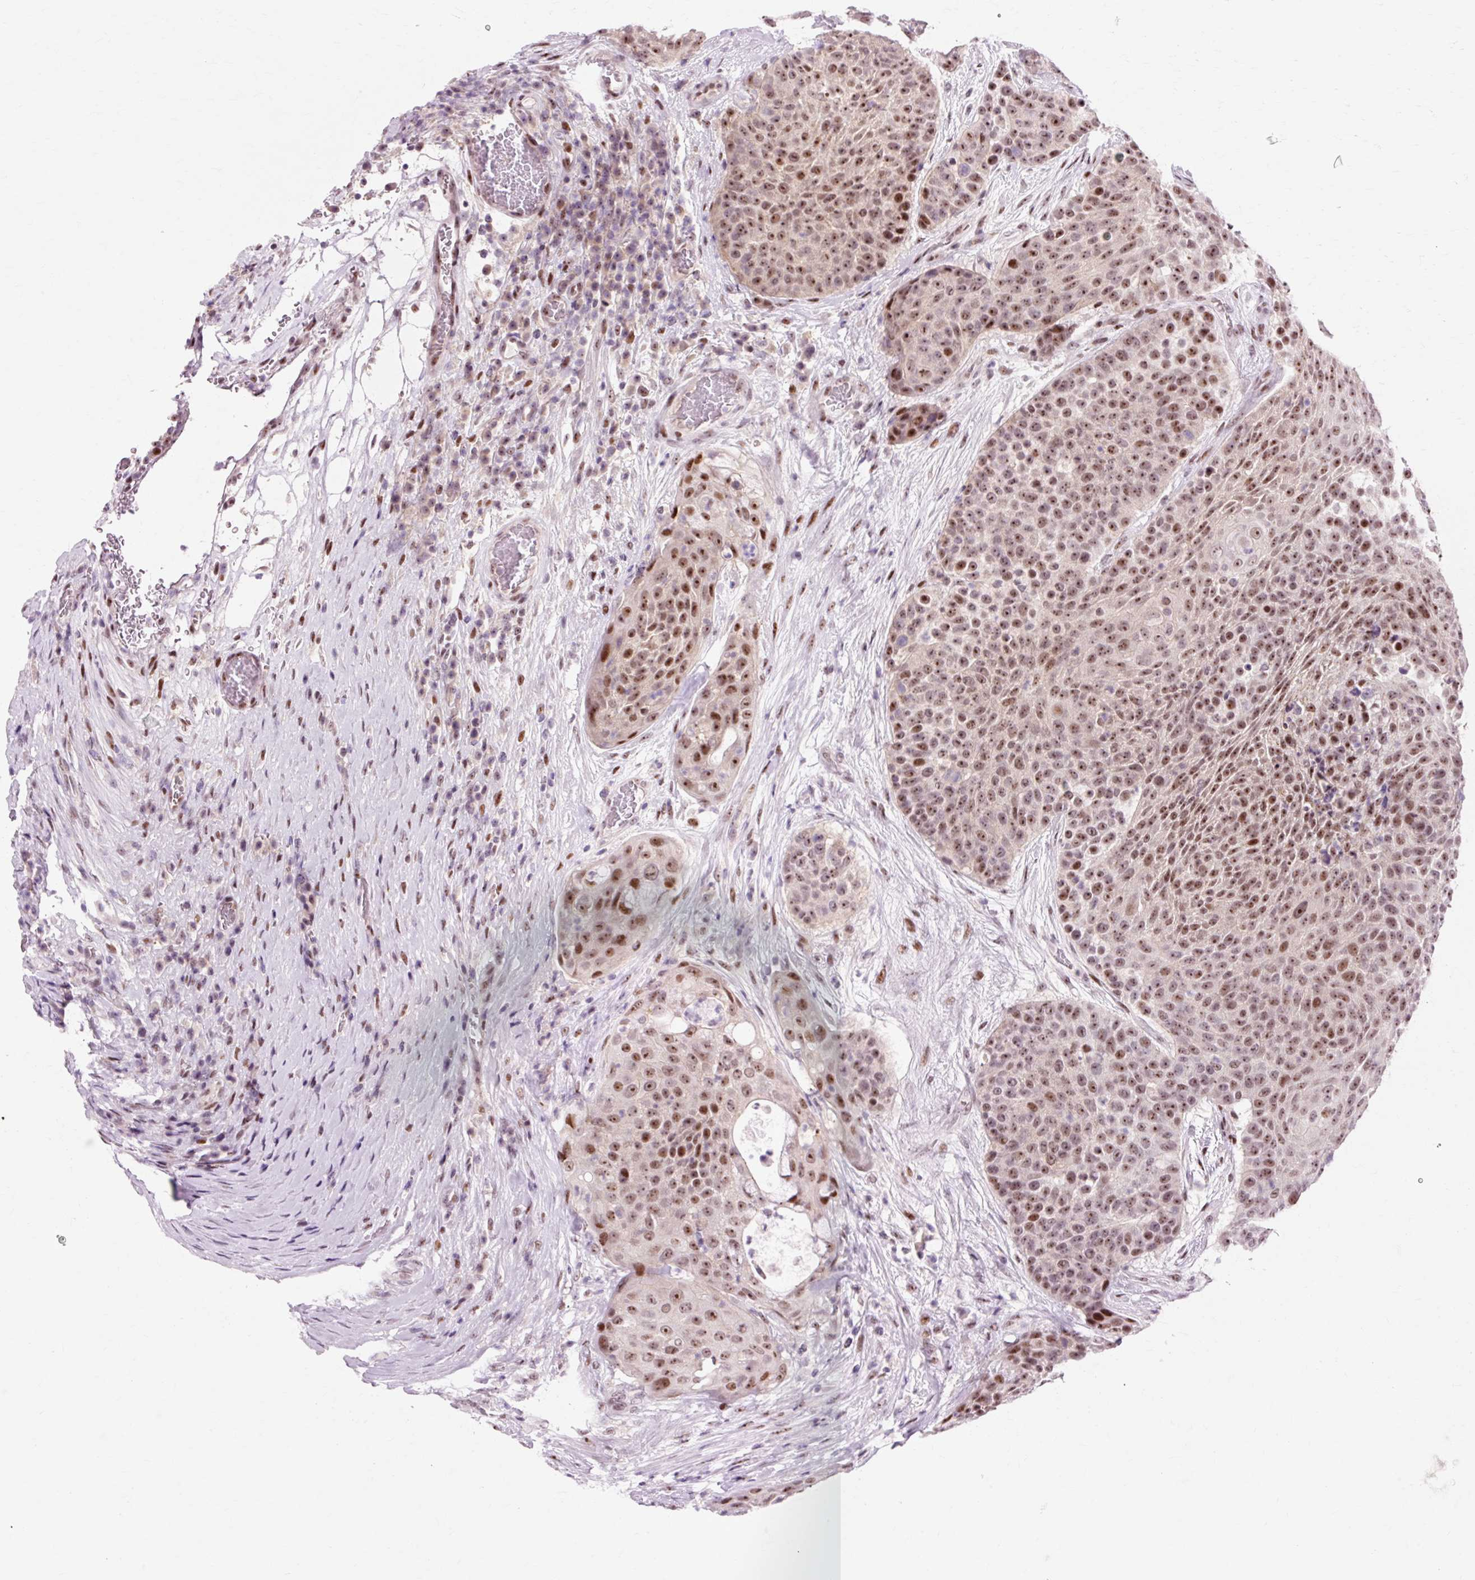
{"staining": {"intensity": "strong", "quantity": "25%-75%", "location": "nuclear"}, "tissue": "urothelial cancer", "cell_type": "Tumor cells", "image_type": "cancer", "snomed": [{"axis": "morphology", "description": "Urothelial carcinoma, High grade"}, {"axis": "topography", "description": "Urinary bladder"}], "caption": "DAB (3,3'-diaminobenzidine) immunohistochemical staining of high-grade urothelial carcinoma shows strong nuclear protein expression in approximately 25%-75% of tumor cells.", "gene": "MACROD2", "patient": {"sex": "female", "age": 63}}